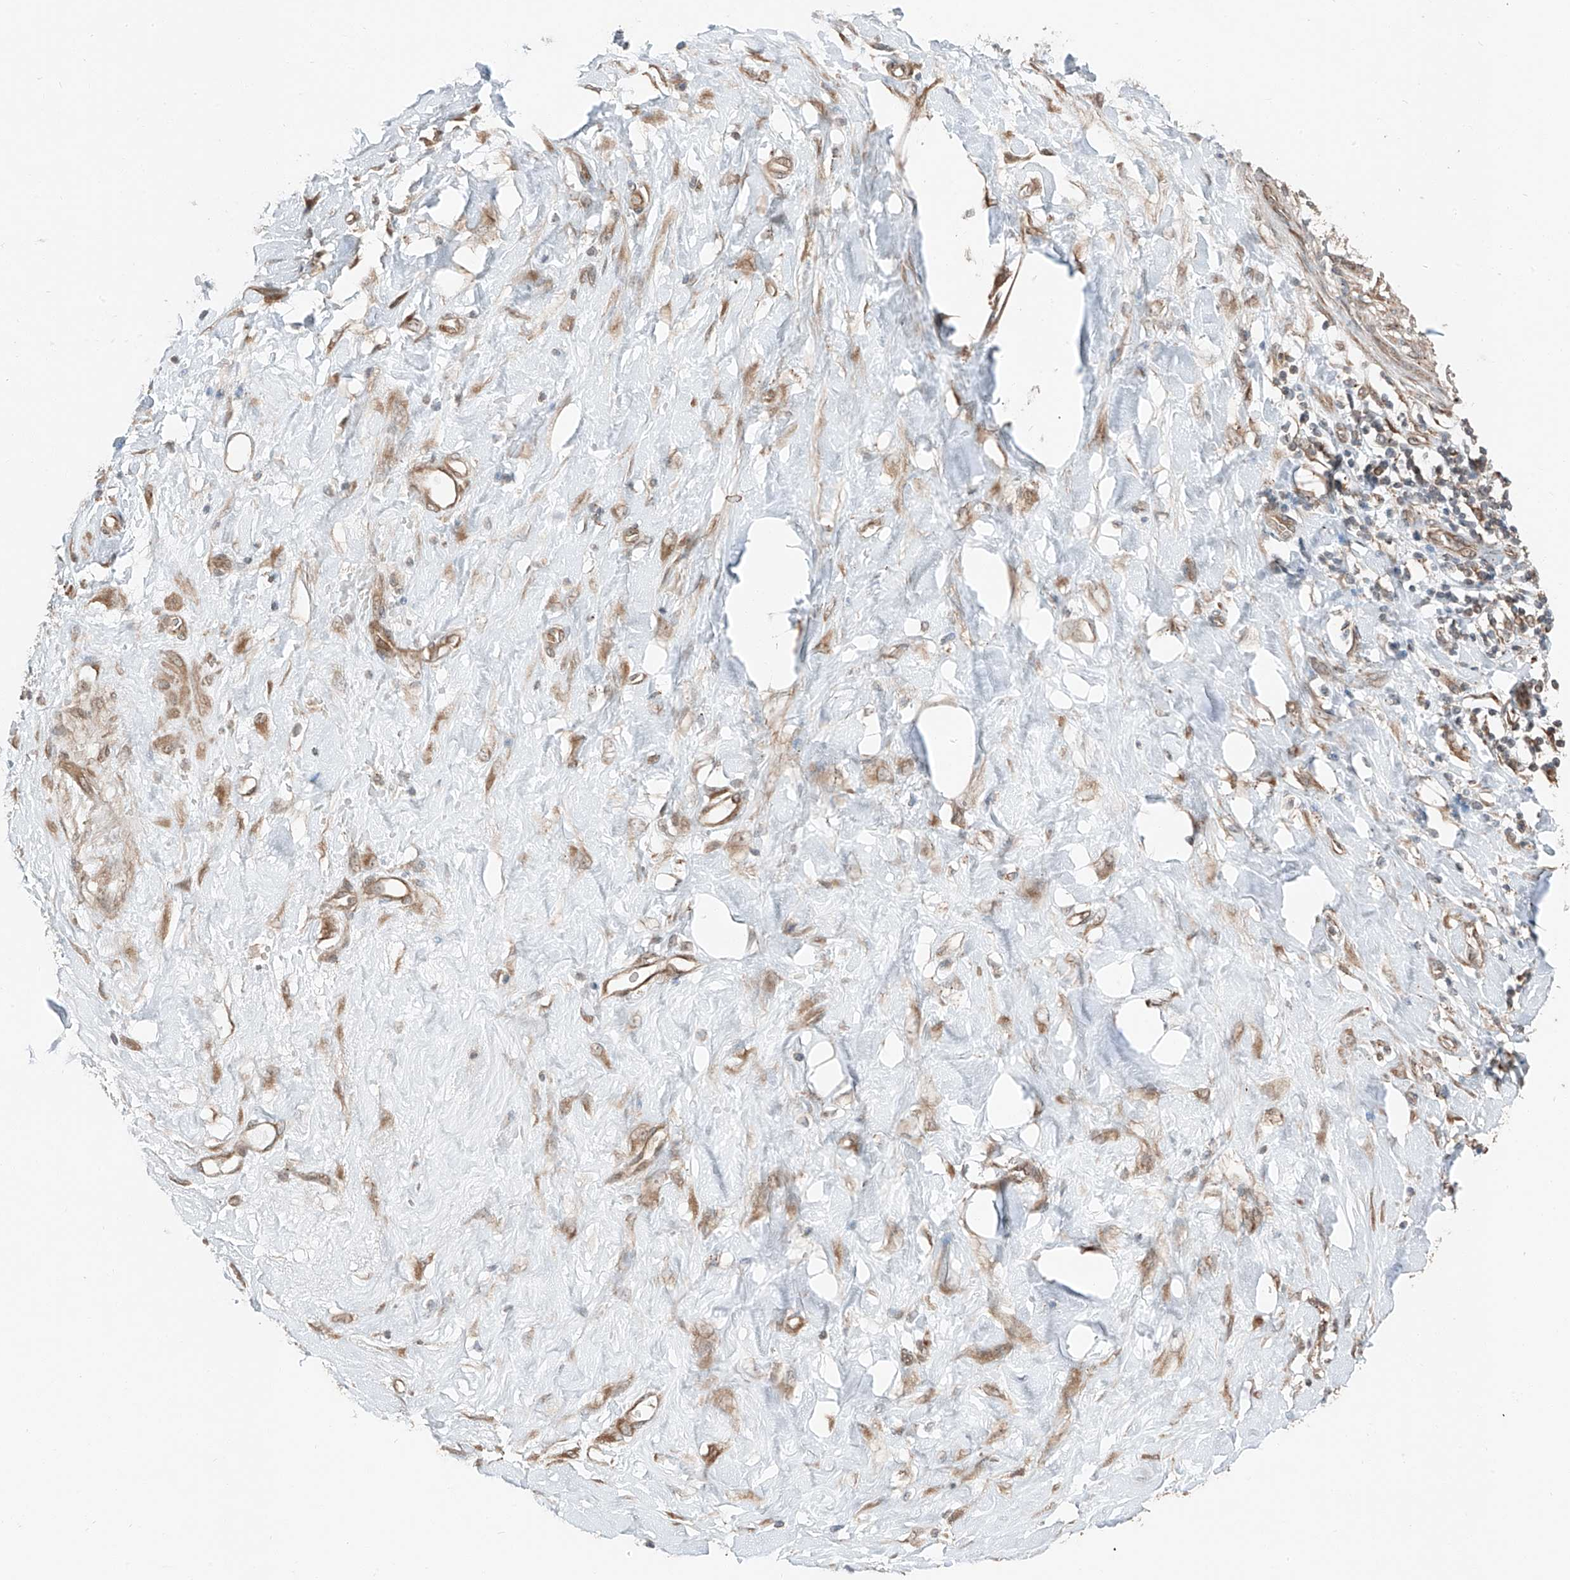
{"staining": {"intensity": "weak", "quantity": ">75%", "location": "cytoplasmic/membranous"}, "tissue": "adipose tissue", "cell_type": "Adipocytes", "image_type": "normal", "snomed": [{"axis": "morphology", "description": "Normal tissue, NOS"}, {"axis": "morphology", "description": "Adenocarcinoma, NOS"}, {"axis": "topography", "description": "Pancreas"}, {"axis": "topography", "description": "Peripheral nerve tissue"}], "caption": "Normal adipose tissue exhibits weak cytoplasmic/membranous staining in about >75% of adipocytes The protein is stained brown, and the nuclei are stained in blue (DAB IHC with brightfield microscopy, high magnification)..", "gene": "CEP162", "patient": {"sex": "male", "age": 59}}